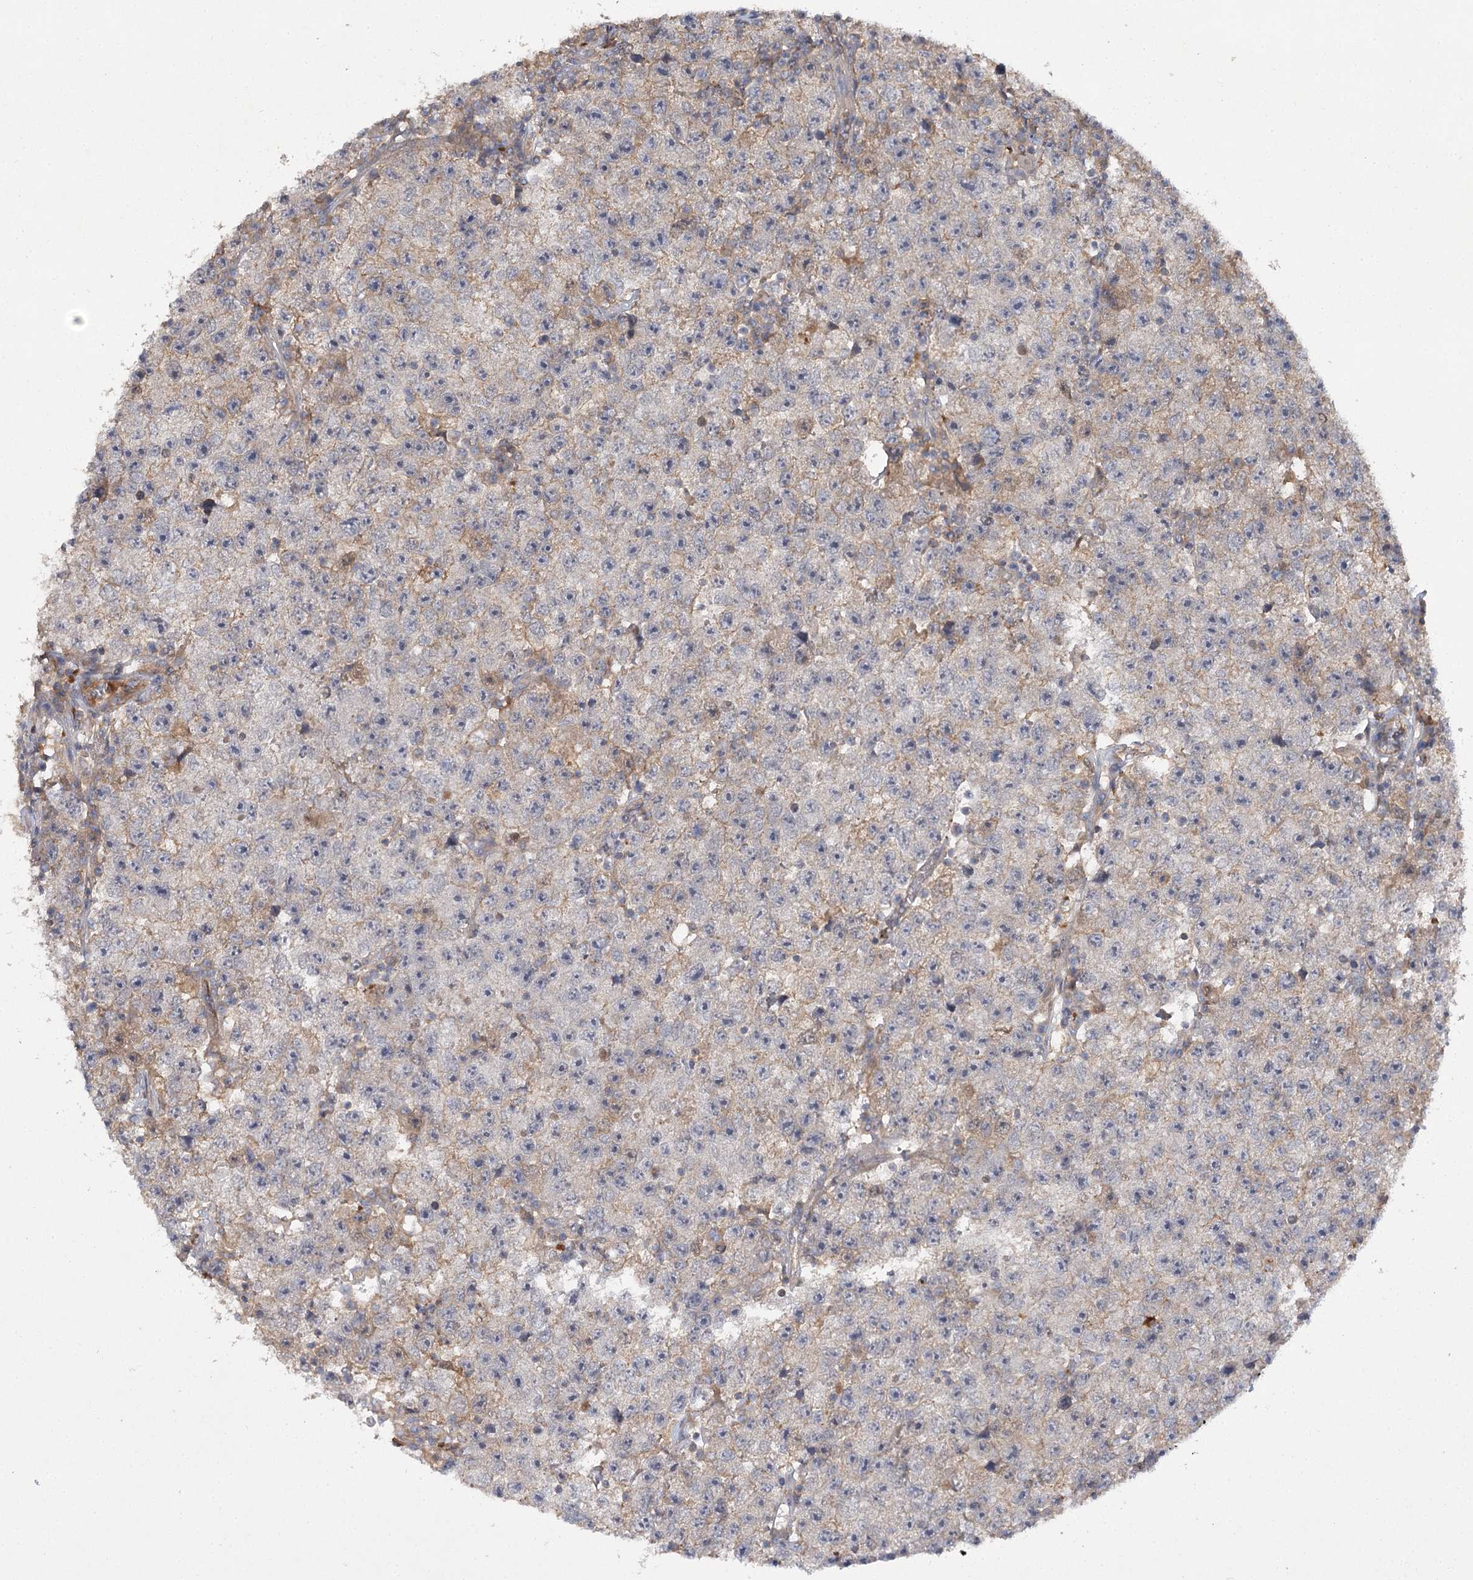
{"staining": {"intensity": "weak", "quantity": "25%-75%", "location": "cytoplasmic/membranous"}, "tissue": "testis cancer", "cell_type": "Tumor cells", "image_type": "cancer", "snomed": [{"axis": "morphology", "description": "Seminoma, NOS"}, {"axis": "topography", "description": "Testis"}], "caption": "Brown immunohistochemical staining in testis cancer displays weak cytoplasmic/membranous expression in about 25%-75% of tumor cells. (brown staining indicates protein expression, while blue staining denotes nuclei).", "gene": "KIAA0825", "patient": {"sex": "male", "age": 22}}